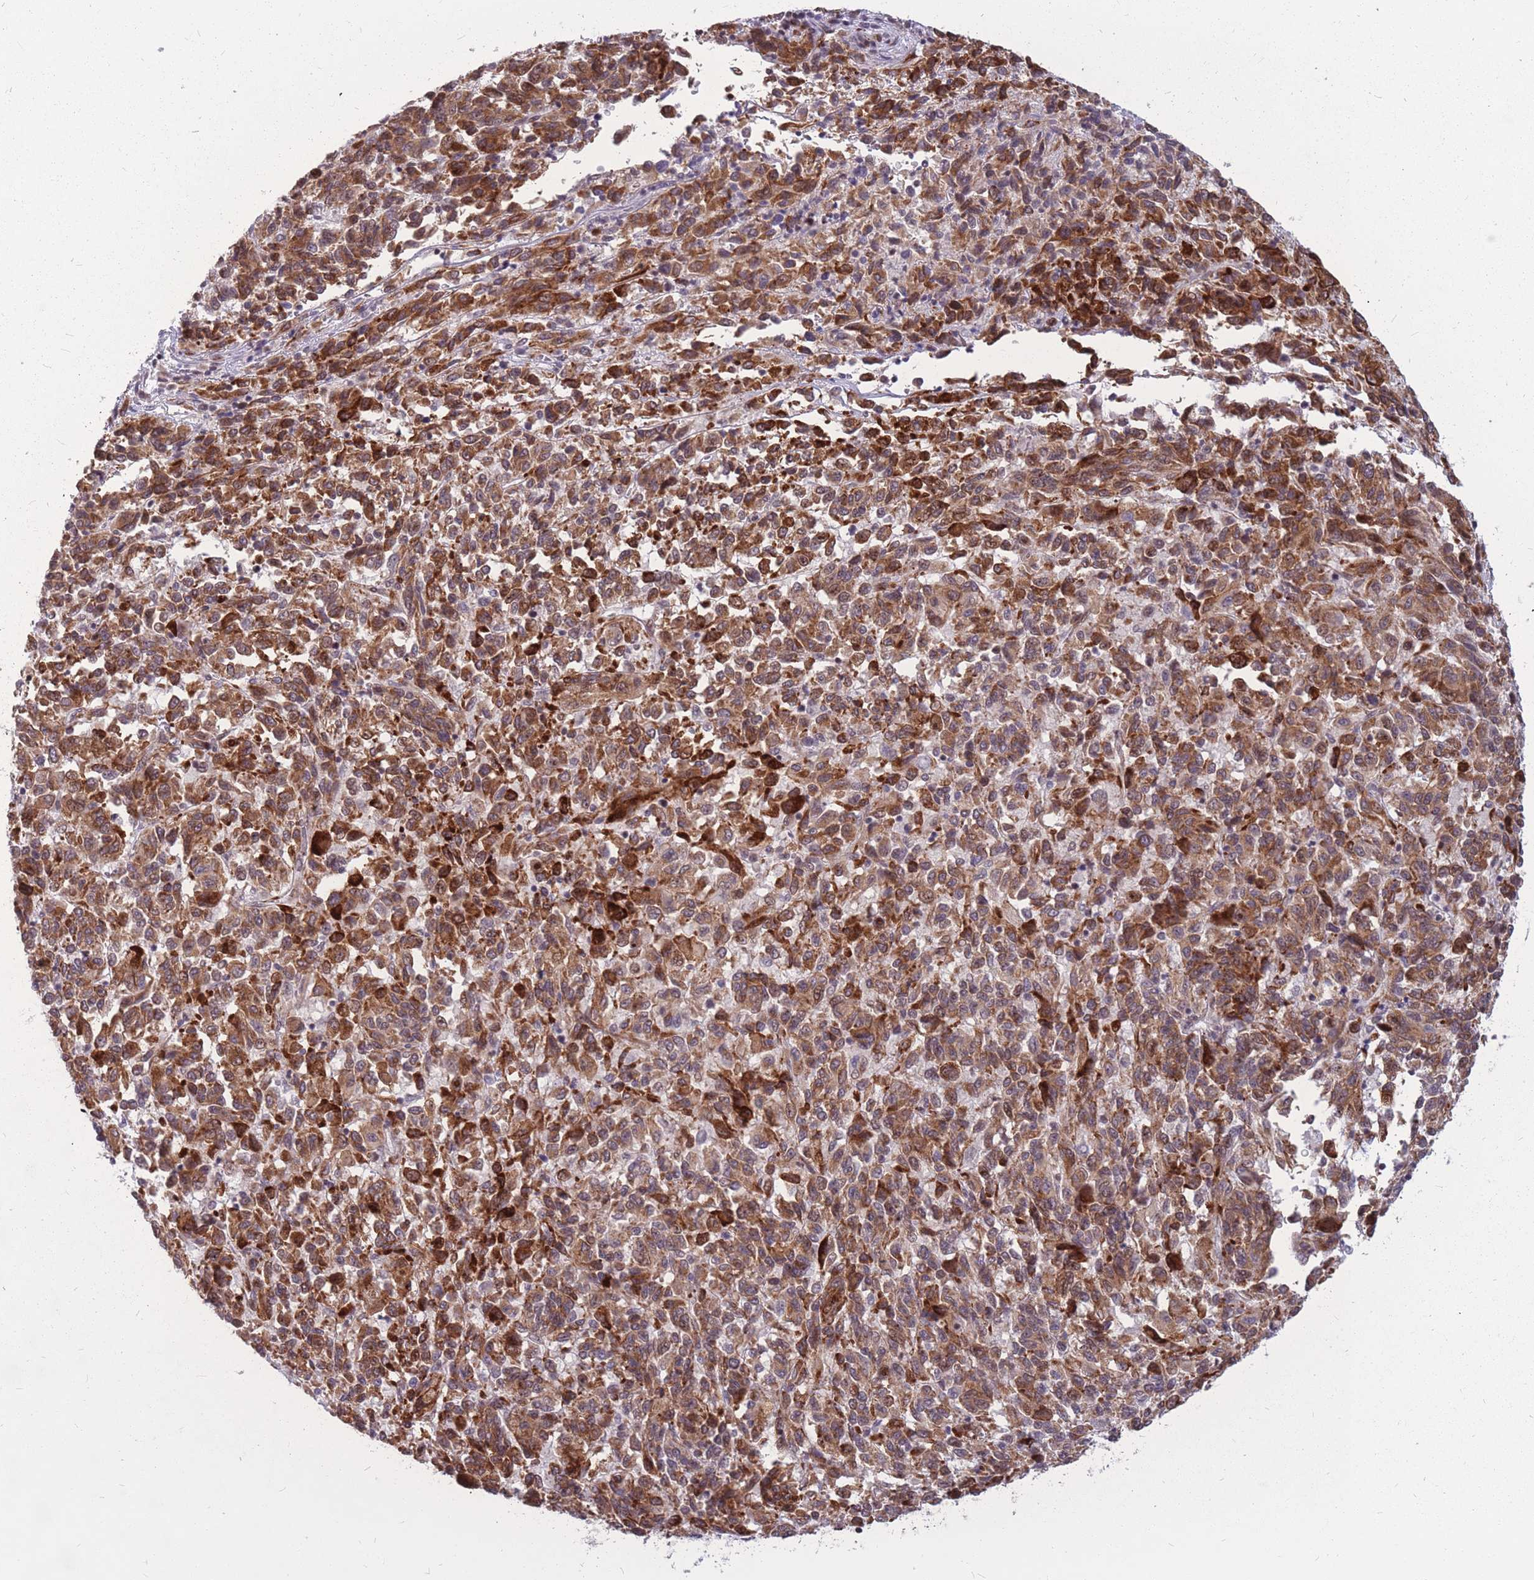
{"staining": {"intensity": "moderate", "quantity": ">75%", "location": "cytoplasmic/membranous"}, "tissue": "melanoma", "cell_type": "Tumor cells", "image_type": "cancer", "snomed": [{"axis": "morphology", "description": "Malignant melanoma, Metastatic site"}, {"axis": "topography", "description": "Lung"}], "caption": "The immunohistochemical stain labels moderate cytoplasmic/membranous staining in tumor cells of melanoma tissue.", "gene": "ADD2", "patient": {"sex": "male", "age": 64}}